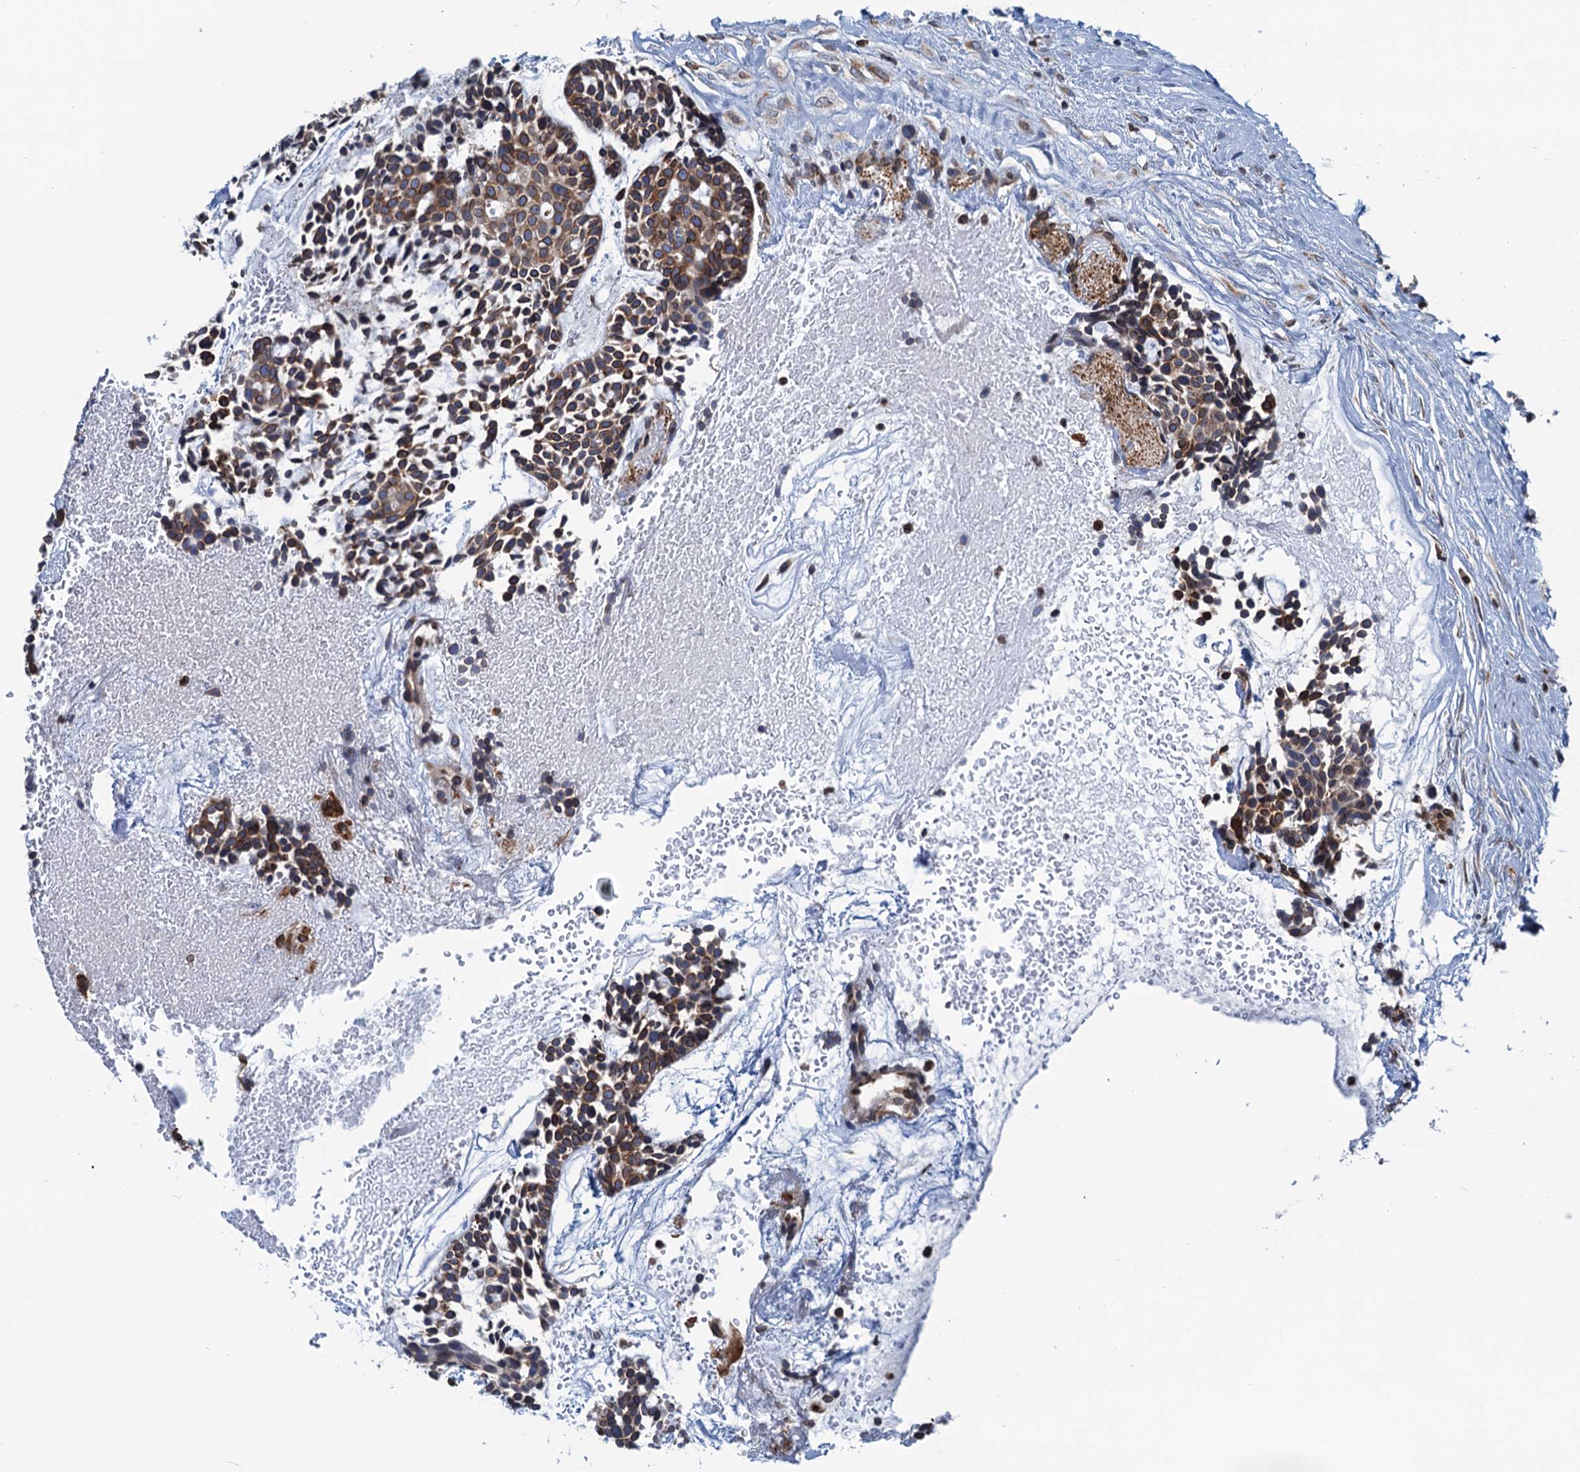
{"staining": {"intensity": "moderate", "quantity": ">75%", "location": "cytoplasmic/membranous"}, "tissue": "head and neck cancer", "cell_type": "Tumor cells", "image_type": "cancer", "snomed": [{"axis": "morphology", "description": "Adenocarcinoma, NOS"}, {"axis": "topography", "description": "Subcutis"}, {"axis": "topography", "description": "Head-Neck"}], "caption": "Immunohistochemistry (DAB) staining of head and neck cancer shows moderate cytoplasmic/membranous protein positivity in approximately >75% of tumor cells.", "gene": "TMEM205", "patient": {"sex": "female", "age": 73}}